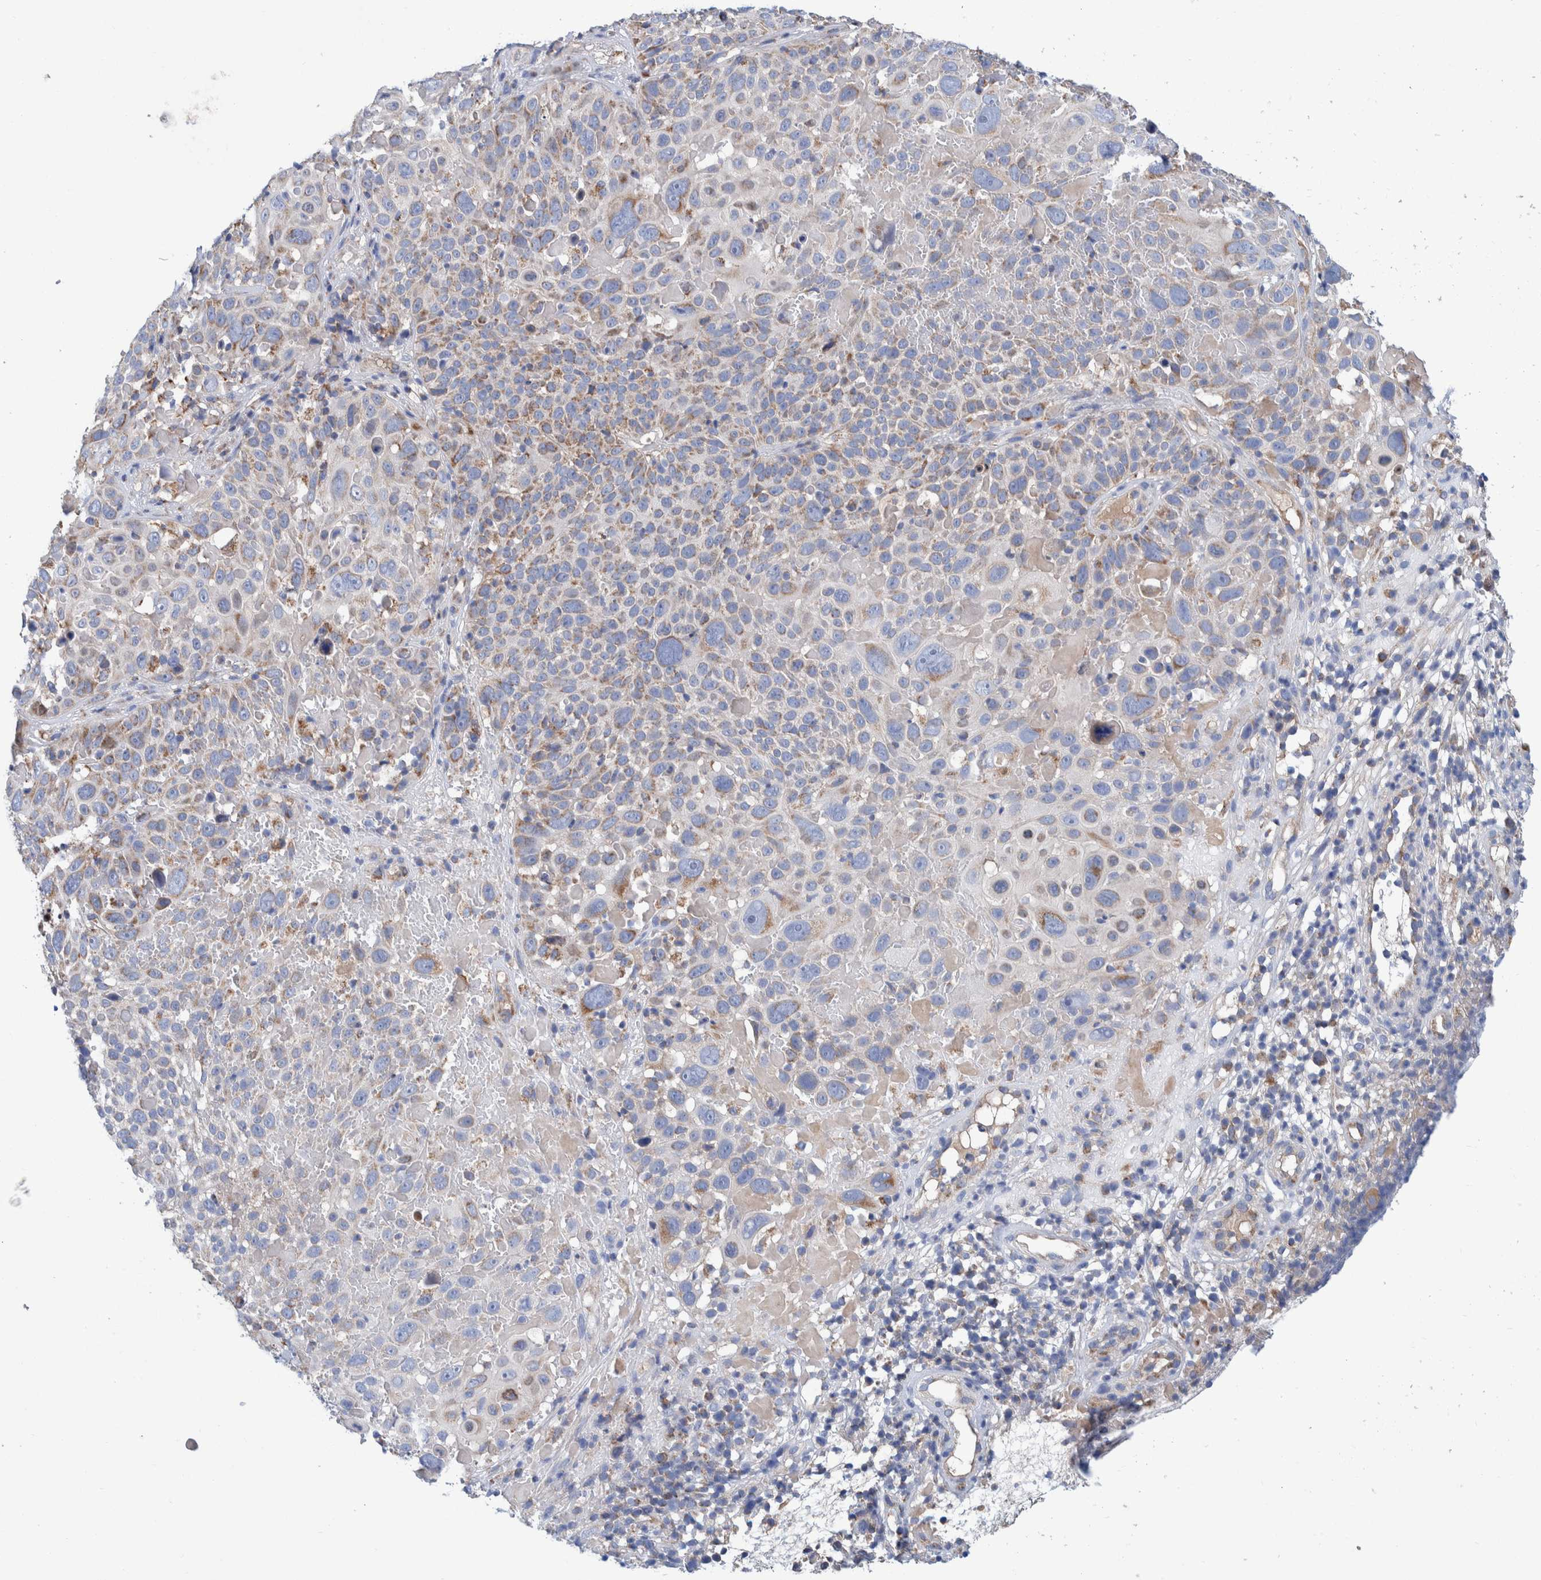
{"staining": {"intensity": "moderate", "quantity": "25%-75%", "location": "cytoplasmic/membranous"}, "tissue": "cervical cancer", "cell_type": "Tumor cells", "image_type": "cancer", "snomed": [{"axis": "morphology", "description": "Squamous cell carcinoma, NOS"}, {"axis": "topography", "description": "Cervix"}], "caption": "Human cervical cancer (squamous cell carcinoma) stained for a protein (brown) reveals moderate cytoplasmic/membranous positive positivity in approximately 25%-75% of tumor cells.", "gene": "DECR1", "patient": {"sex": "female", "age": 74}}